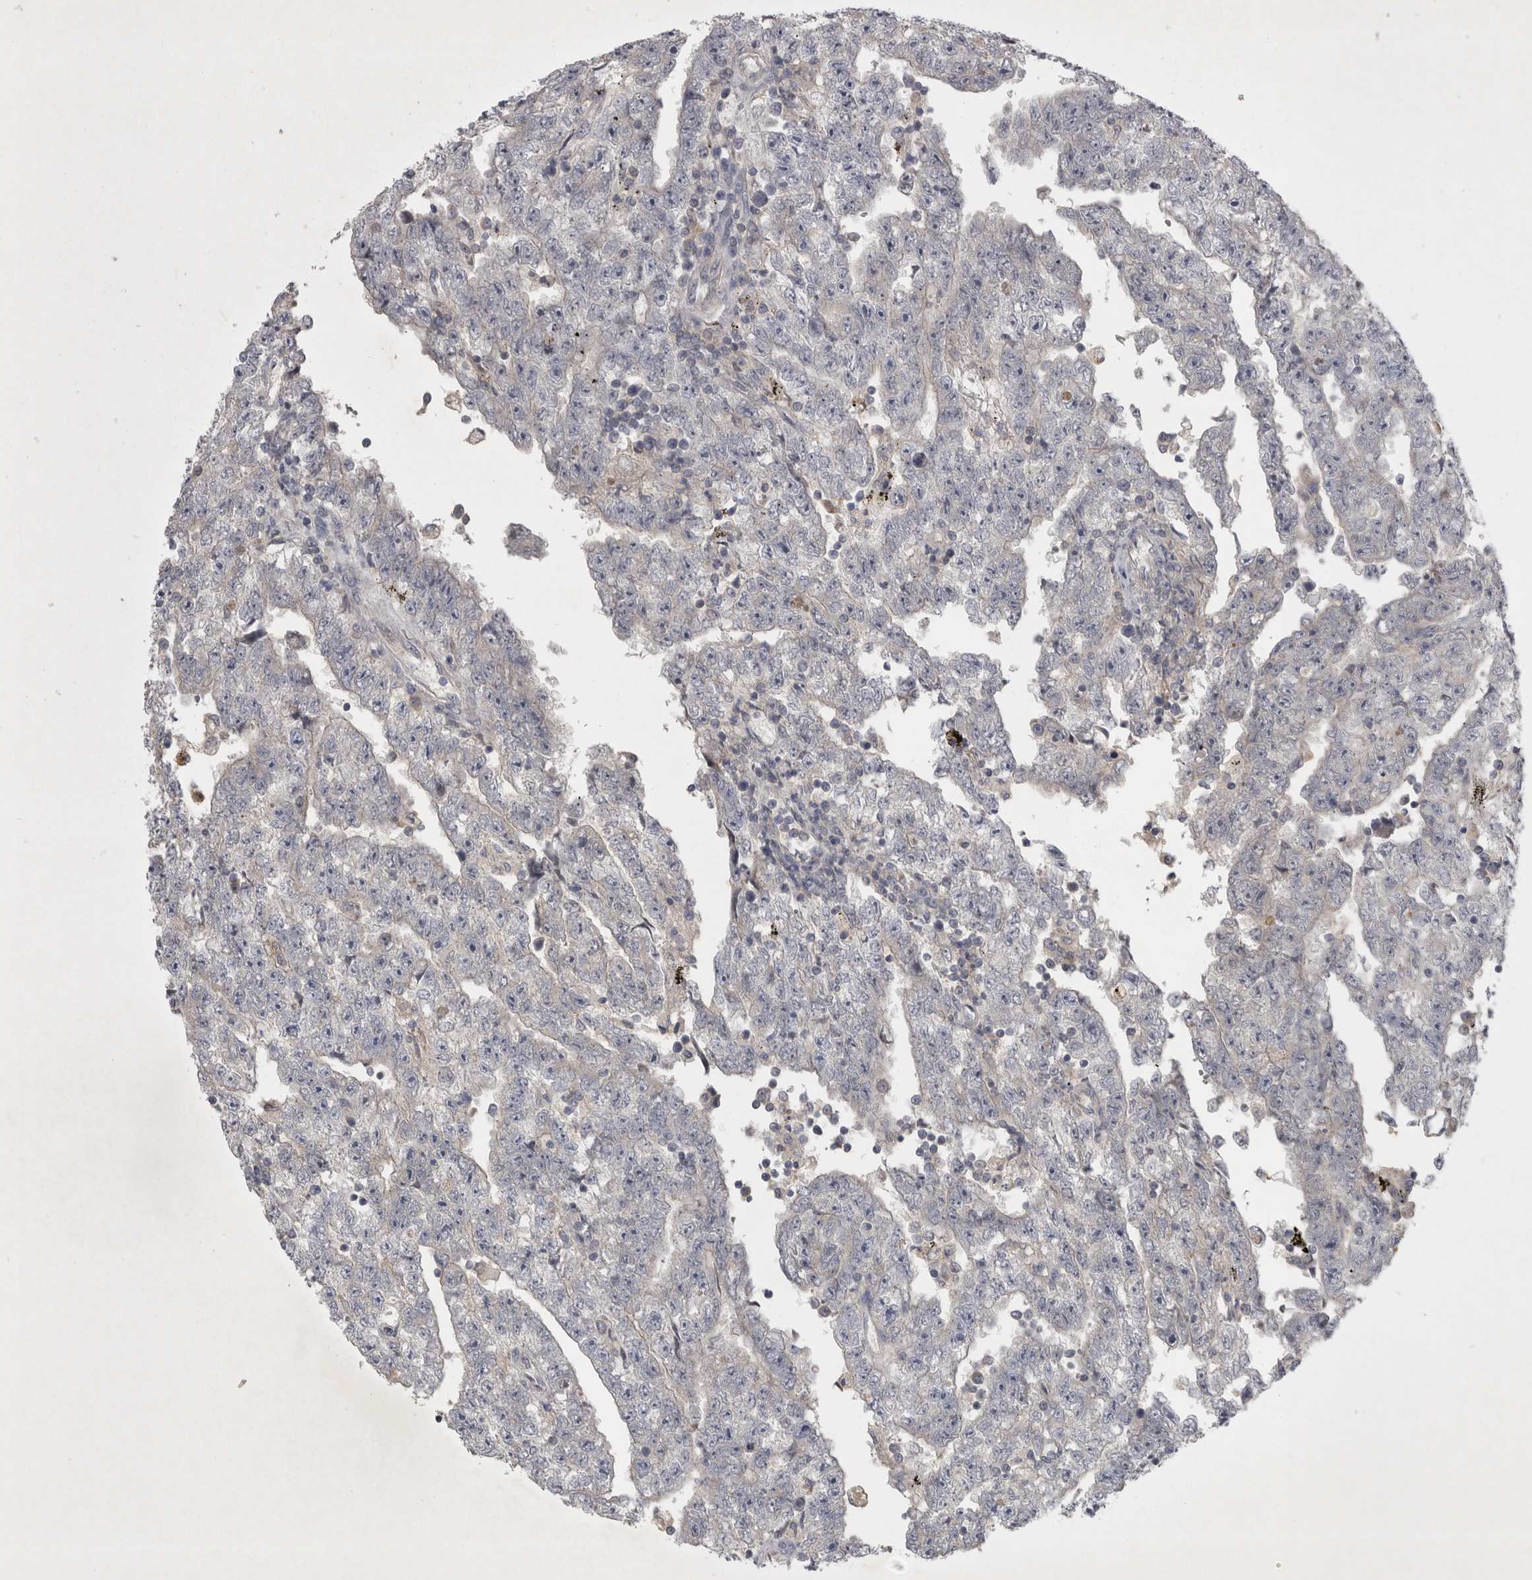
{"staining": {"intensity": "negative", "quantity": "none", "location": "none"}, "tissue": "testis cancer", "cell_type": "Tumor cells", "image_type": "cancer", "snomed": [{"axis": "morphology", "description": "Carcinoma, Embryonal, NOS"}, {"axis": "topography", "description": "Testis"}], "caption": "The immunohistochemistry (IHC) image has no significant staining in tumor cells of testis cancer (embryonal carcinoma) tissue.", "gene": "ENPP7", "patient": {"sex": "male", "age": 25}}